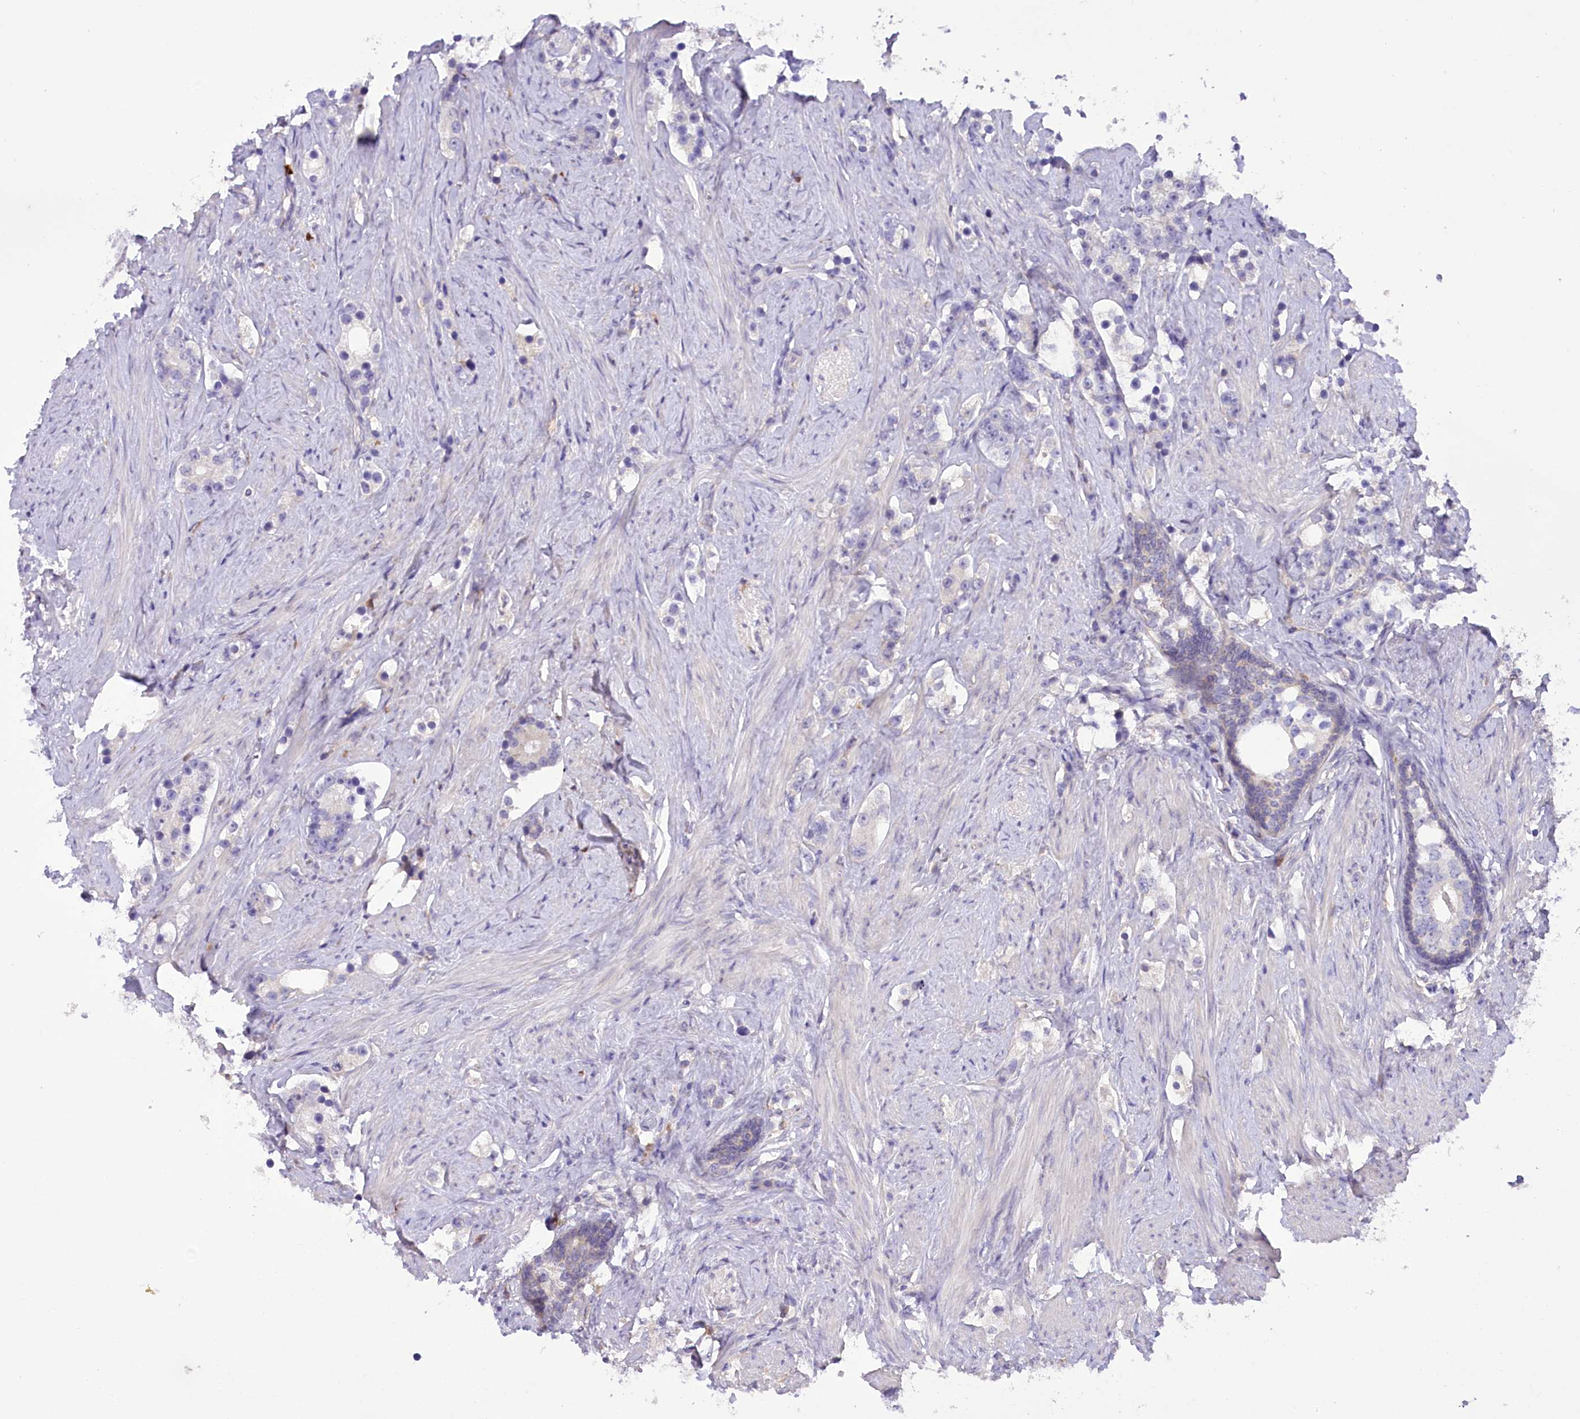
{"staining": {"intensity": "negative", "quantity": "none", "location": "none"}, "tissue": "prostate cancer", "cell_type": "Tumor cells", "image_type": "cancer", "snomed": [{"axis": "morphology", "description": "Adenocarcinoma, High grade"}, {"axis": "topography", "description": "Prostate"}], "caption": "A micrograph of human prostate adenocarcinoma (high-grade) is negative for staining in tumor cells.", "gene": "DPYD", "patient": {"sex": "male", "age": 63}}